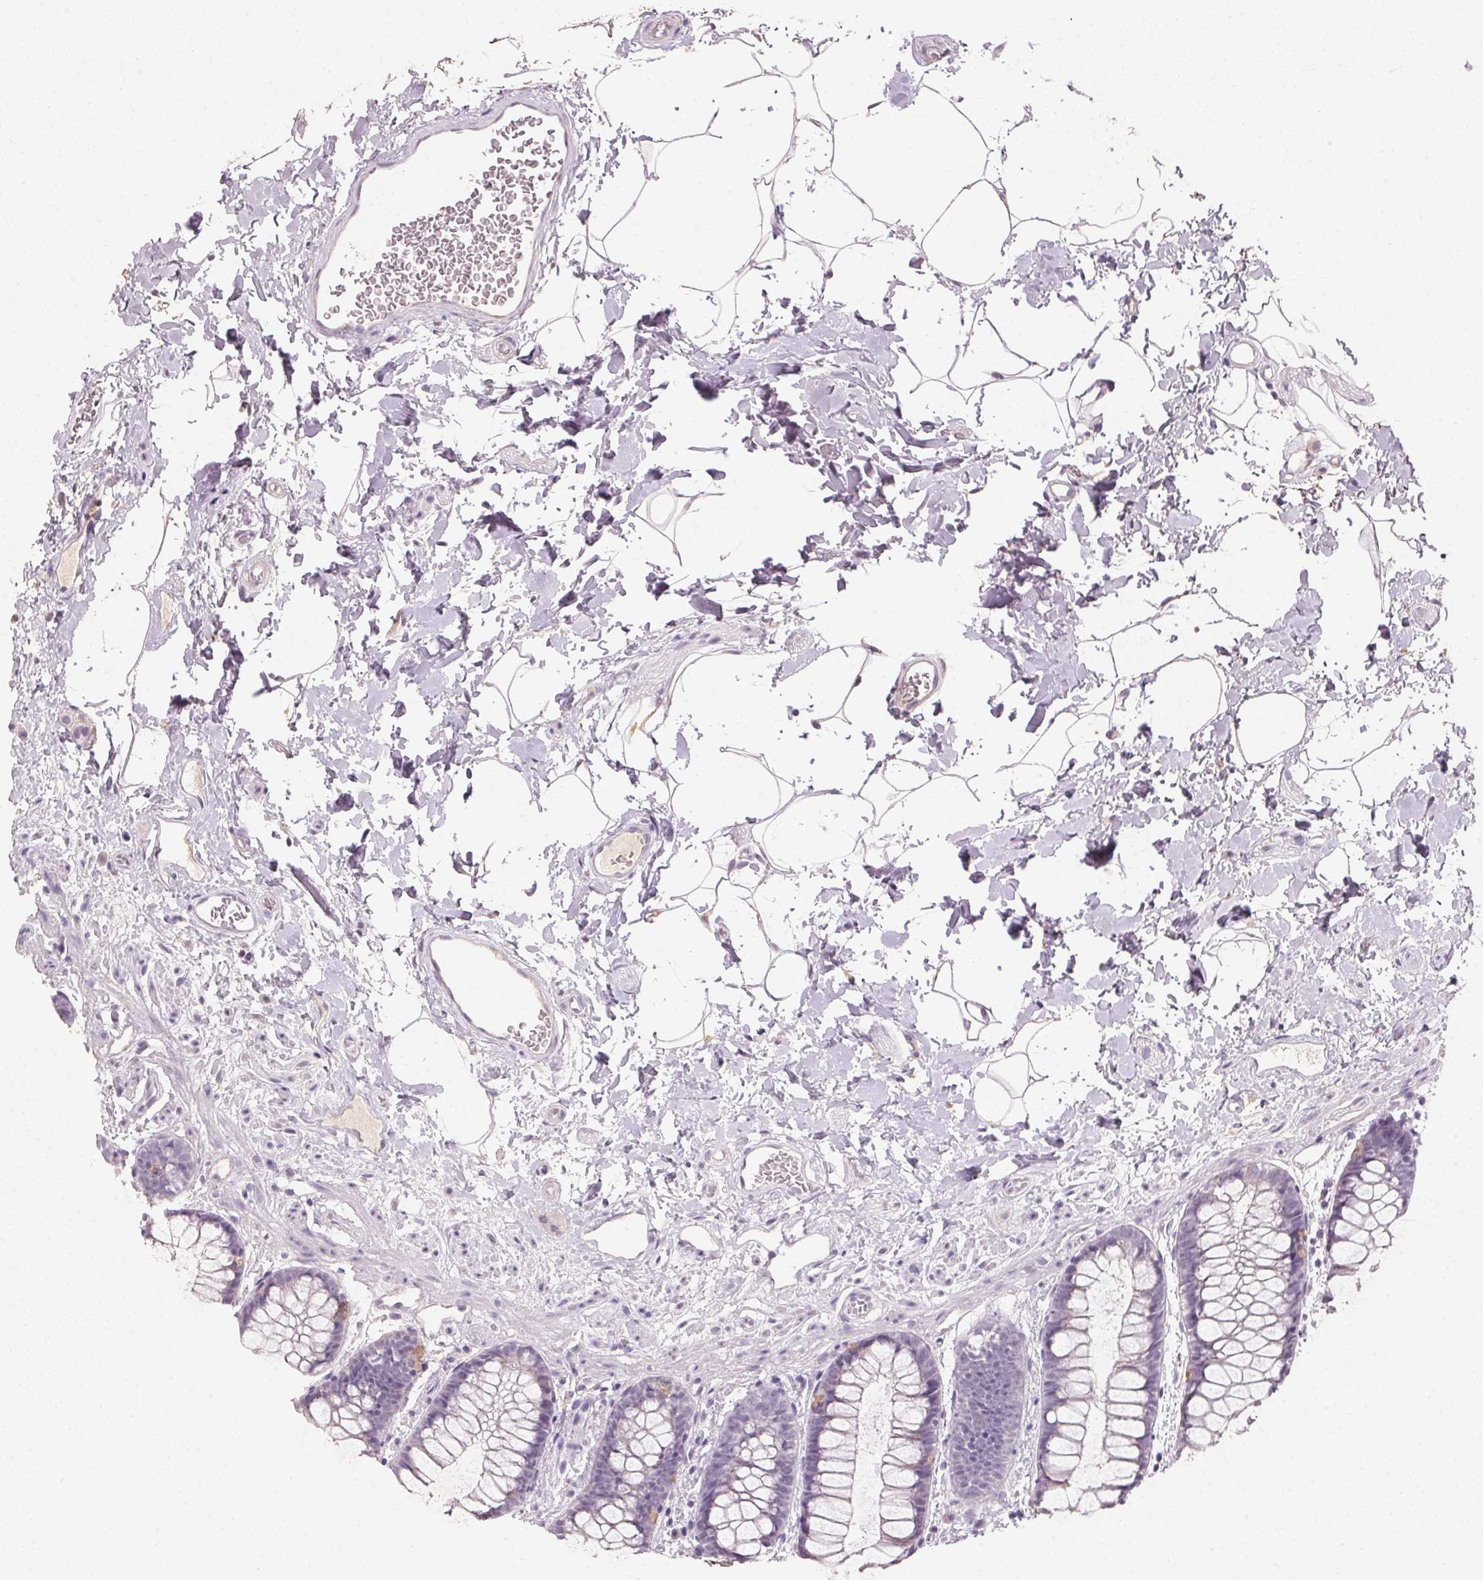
{"staining": {"intensity": "negative", "quantity": "none", "location": "none"}, "tissue": "rectum", "cell_type": "Glandular cells", "image_type": "normal", "snomed": [{"axis": "morphology", "description": "Normal tissue, NOS"}, {"axis": "topography", "description": "Rectum"}], "caption": "This is a histopathology image of immunohistochemistry (IHC) staining of unremarkable rectum, which shows no positivity in glandular cells. (Brightfield microscopy of DAB IHC at high magnification).", "gene": "CXCL5", "patient": {"sex": "female", "age": 62}}